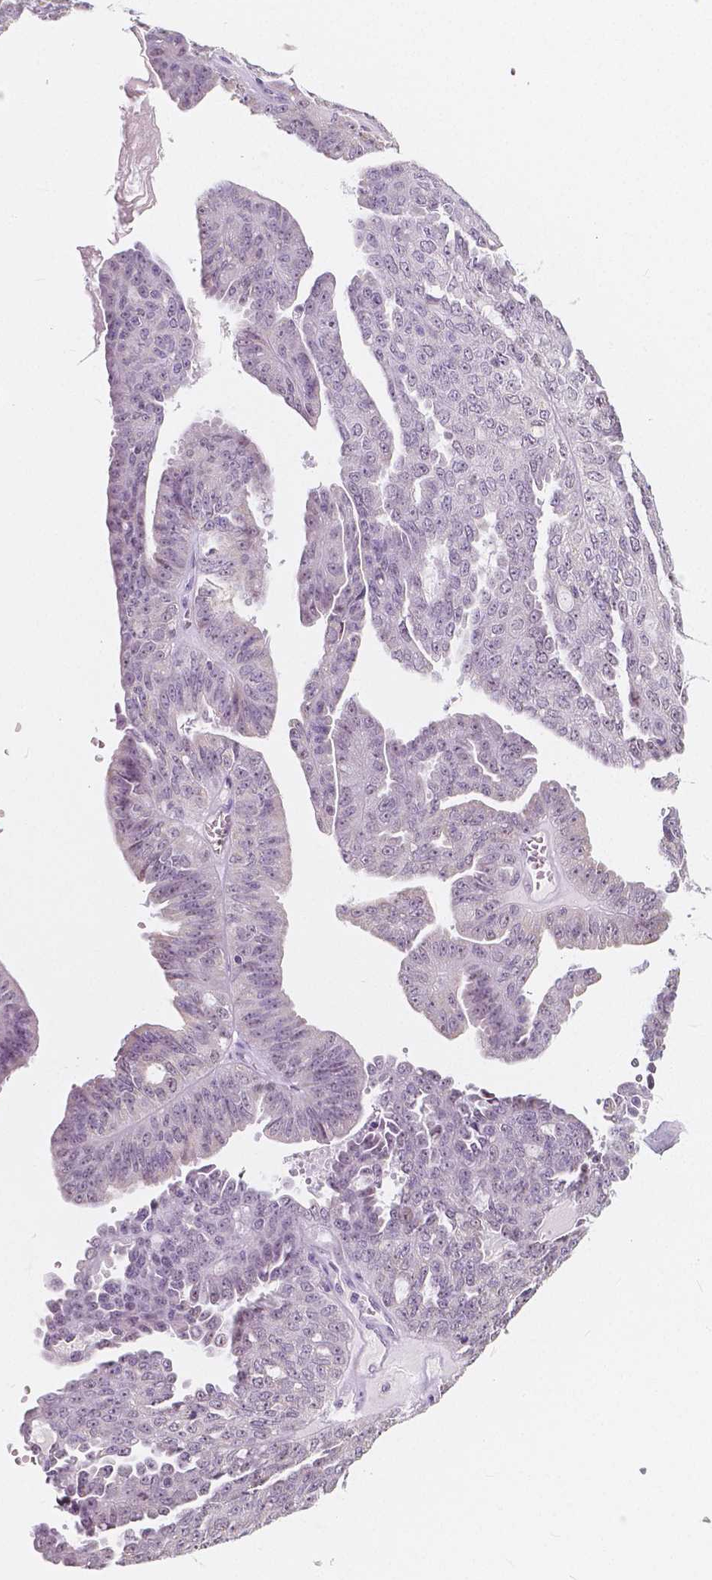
{"staining": {"intensity": "negative", "quantity": "none", "location": "none"}, "tissue": "ovarian cancer", "cell_type": "Tumor cells", "image_type": "cancer", "snomed": [{"axis": "morphology", "description": "Cystadenocarcinoma, serous, NOS"}, {"axis": "topography", "description": "Ovary"}], "caption": "Immunohistochemistry histopathology image of neoplastic tissue: ovarian cancer stained with DAB displays no significant protein positivity in tumor cells. (Stains: DAB immunohistochemistry (IHC) with hematoxylin counter stain, Microscopy: brightfield microscopy at high magnification).", "gene": "NOLC1", "patient": {"sex": "female", "age": 71}}